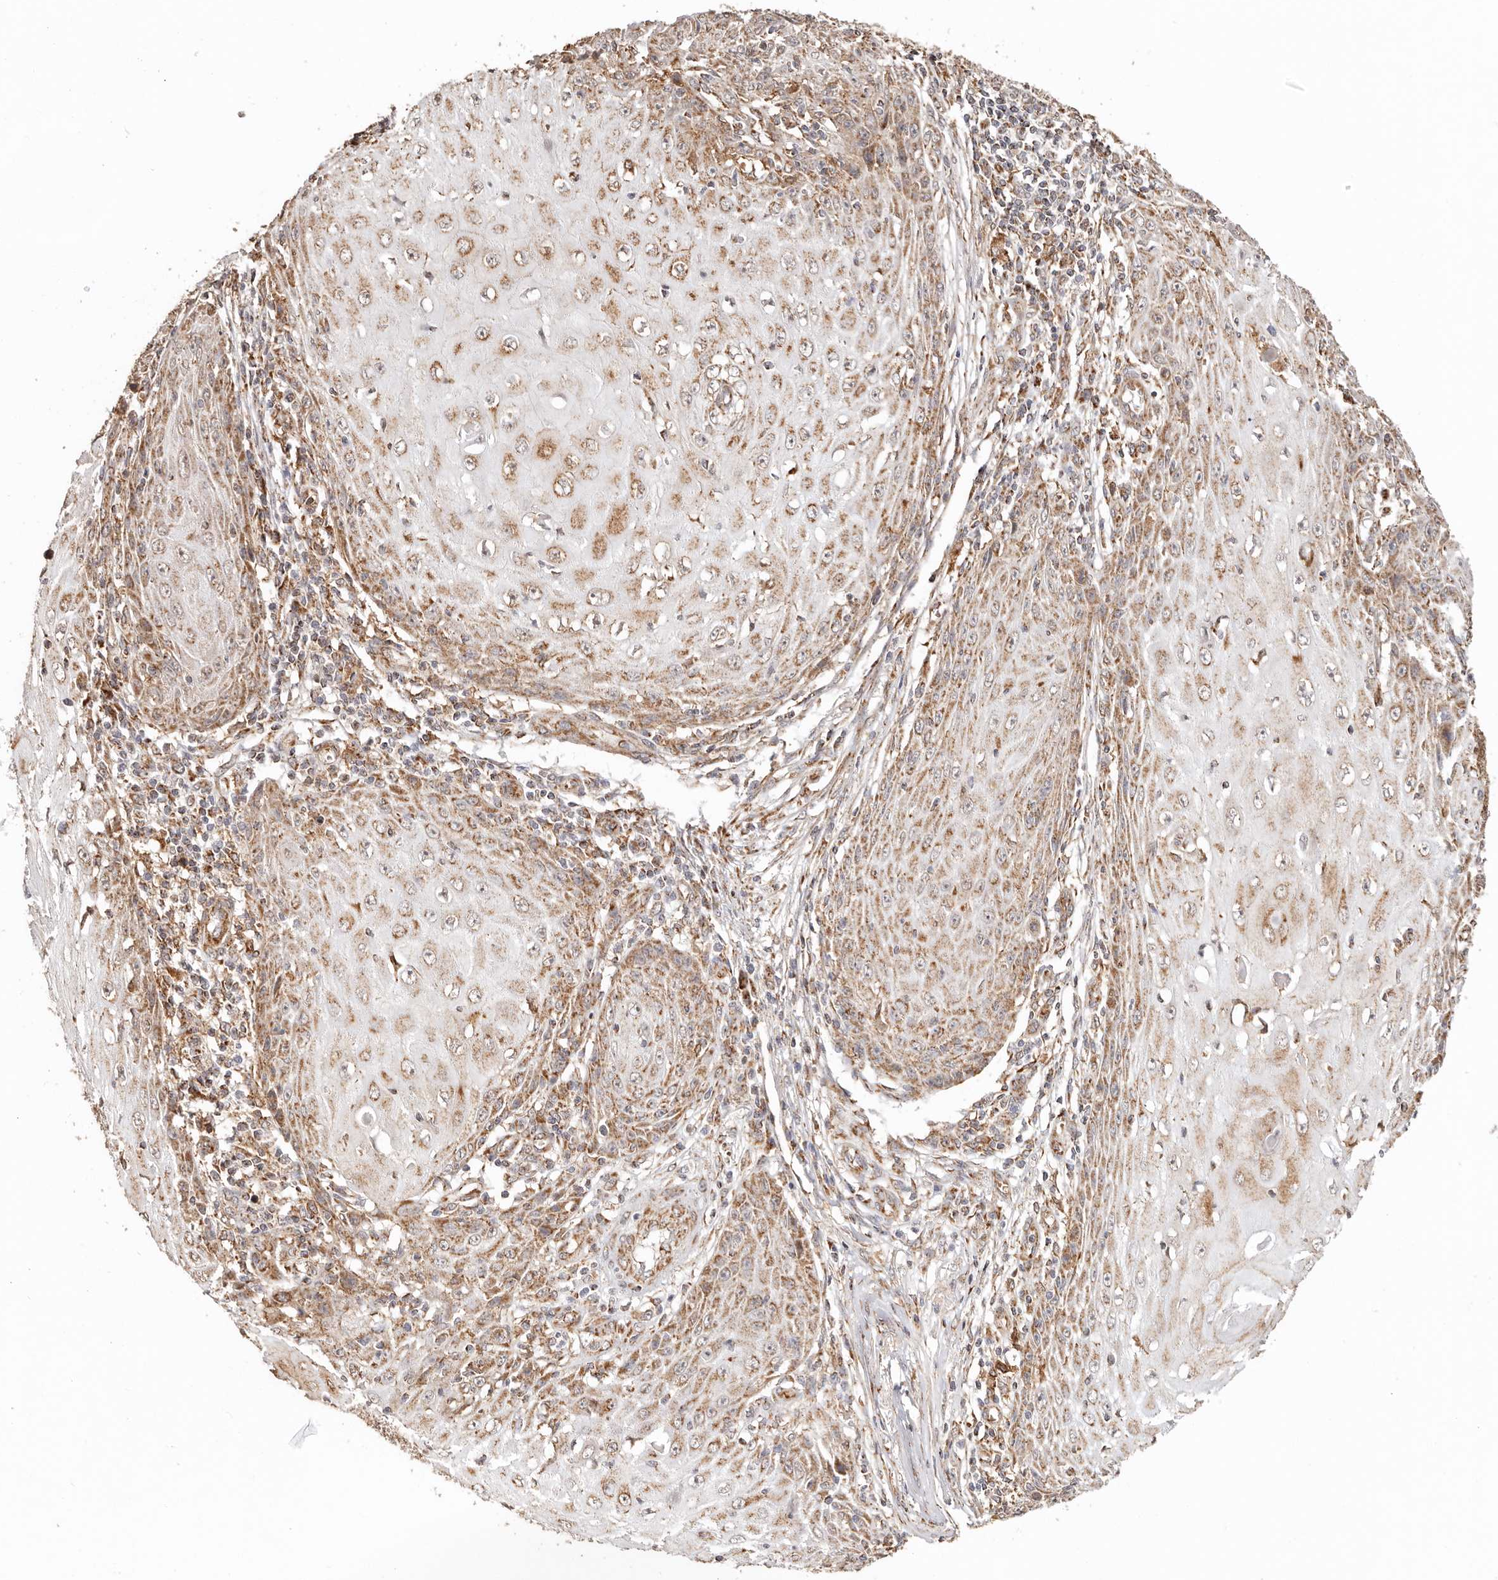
{"staining": {"intensity": "moderate", "quantity": ">75%", "location": "cytoplasmic/membranous"}, "tissue": "skin cancer", "cell_type": "Tumor cells", "image_type": "cancer", "snomed": [{"axis": "morphology", "description": "Squamous cell carcinoma, NOS"}, {"axis": "topography", "description": "Skin"}], "caption": "The immunohistochemical stain shows moderate cytoplasmic/membranous staining in tumor cells of squamous cell carcinoma (skin) tissue.", "gene": "NDUFB11", "patient": {"sex": "female", "age": 73}}